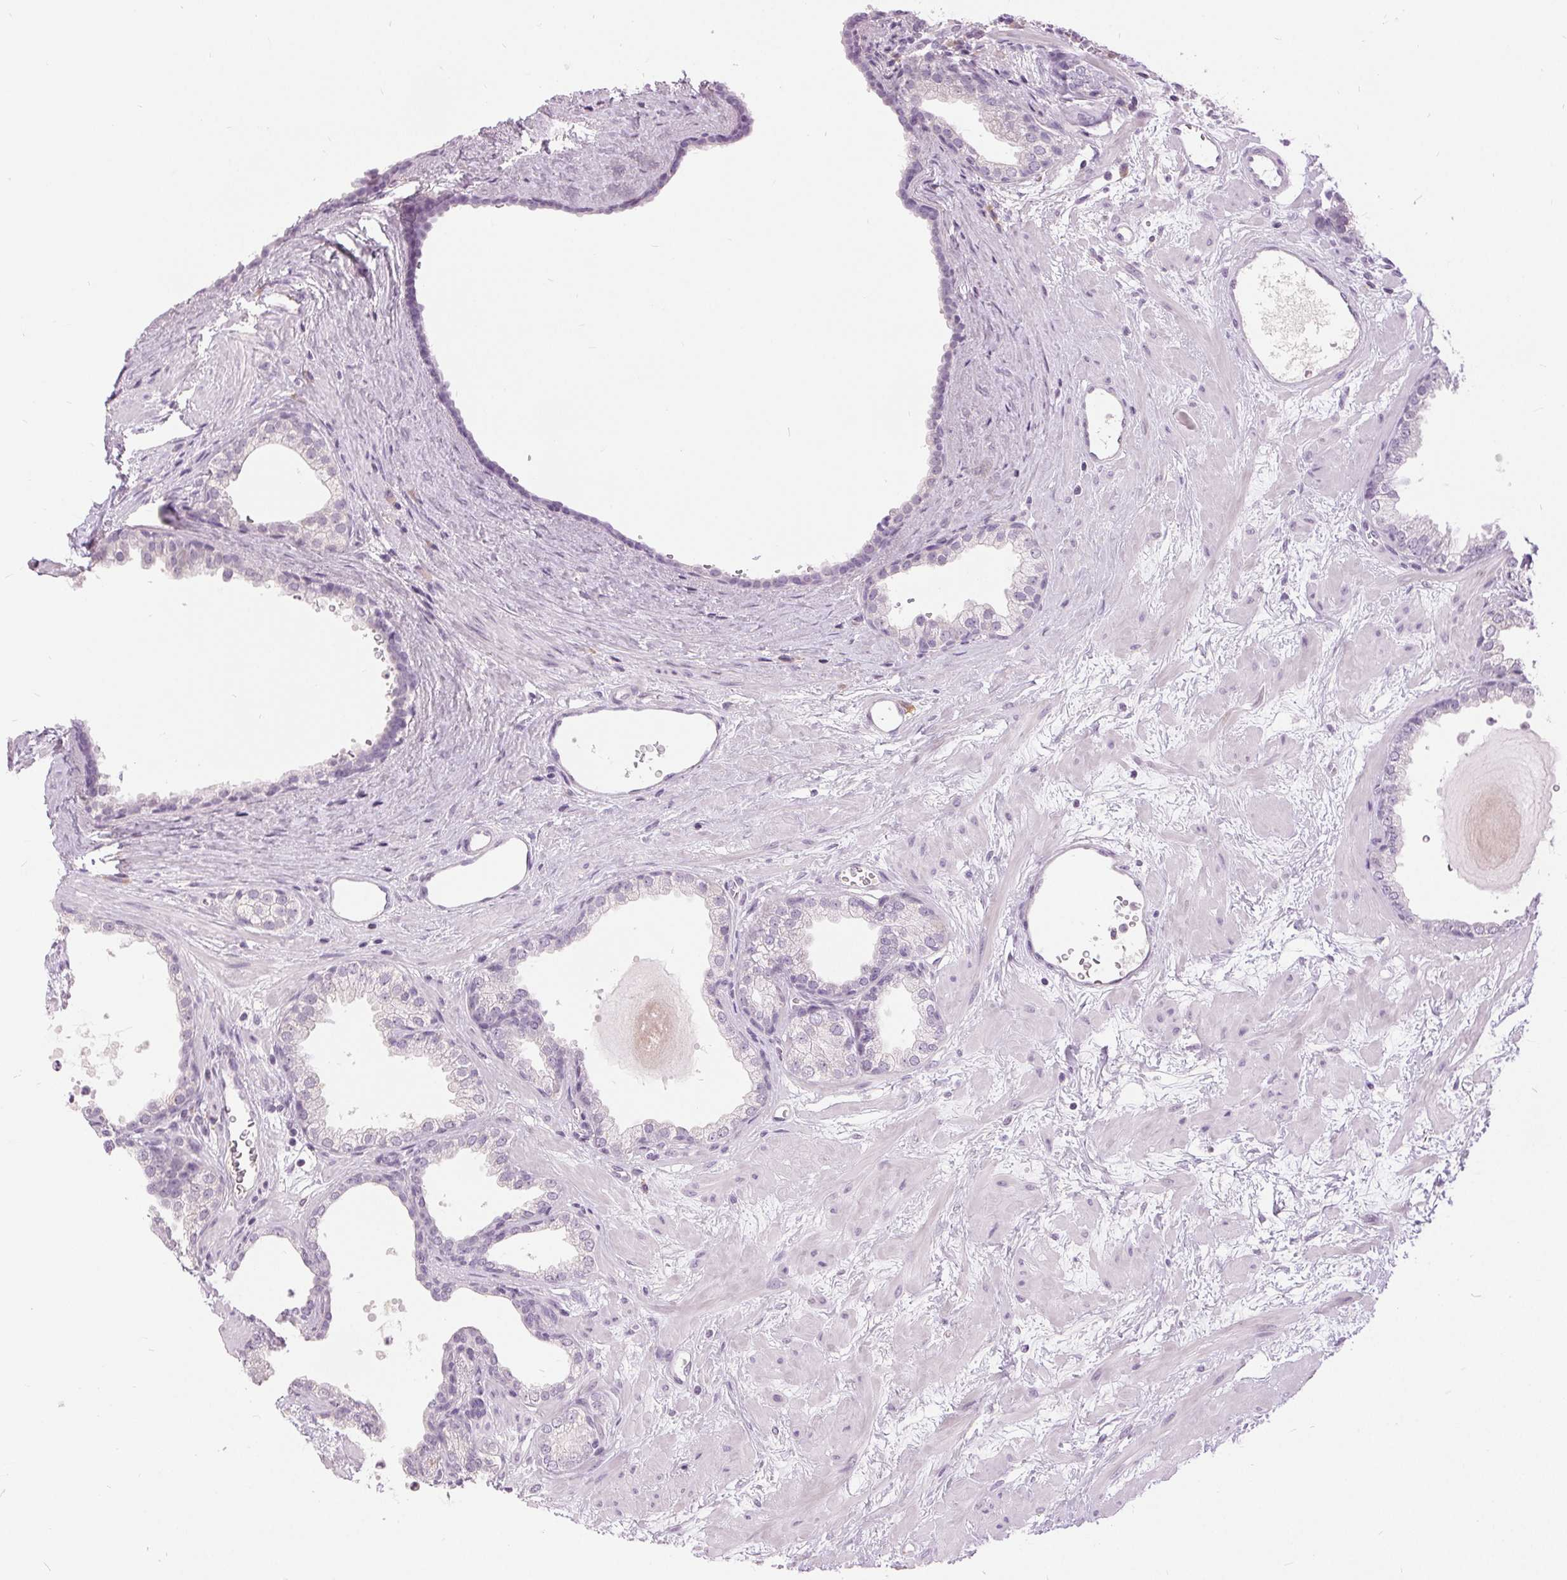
{"staining": {"intensity": "negative", "quantity": "none", "location": "none"}, "tissue": "prostate", "cell_type": "Glandular cells", "image_type": "normal", "snomed": [{"axis": "morphology", "description": "Normal tissue, NOS"}, {"axis": "topography", "description": "Prostate"}], "caption": "High power microscopy photomicrograph of an immunohistochemistry (IHC) photomicrograph of normal prostate, revealing no significant expression in glandular cells. (DAB immunohistochemistry (IHC) with hematoxylin counter stain).", "gene": "DSG3", "patient": {"sex": "male", "age": 37}}